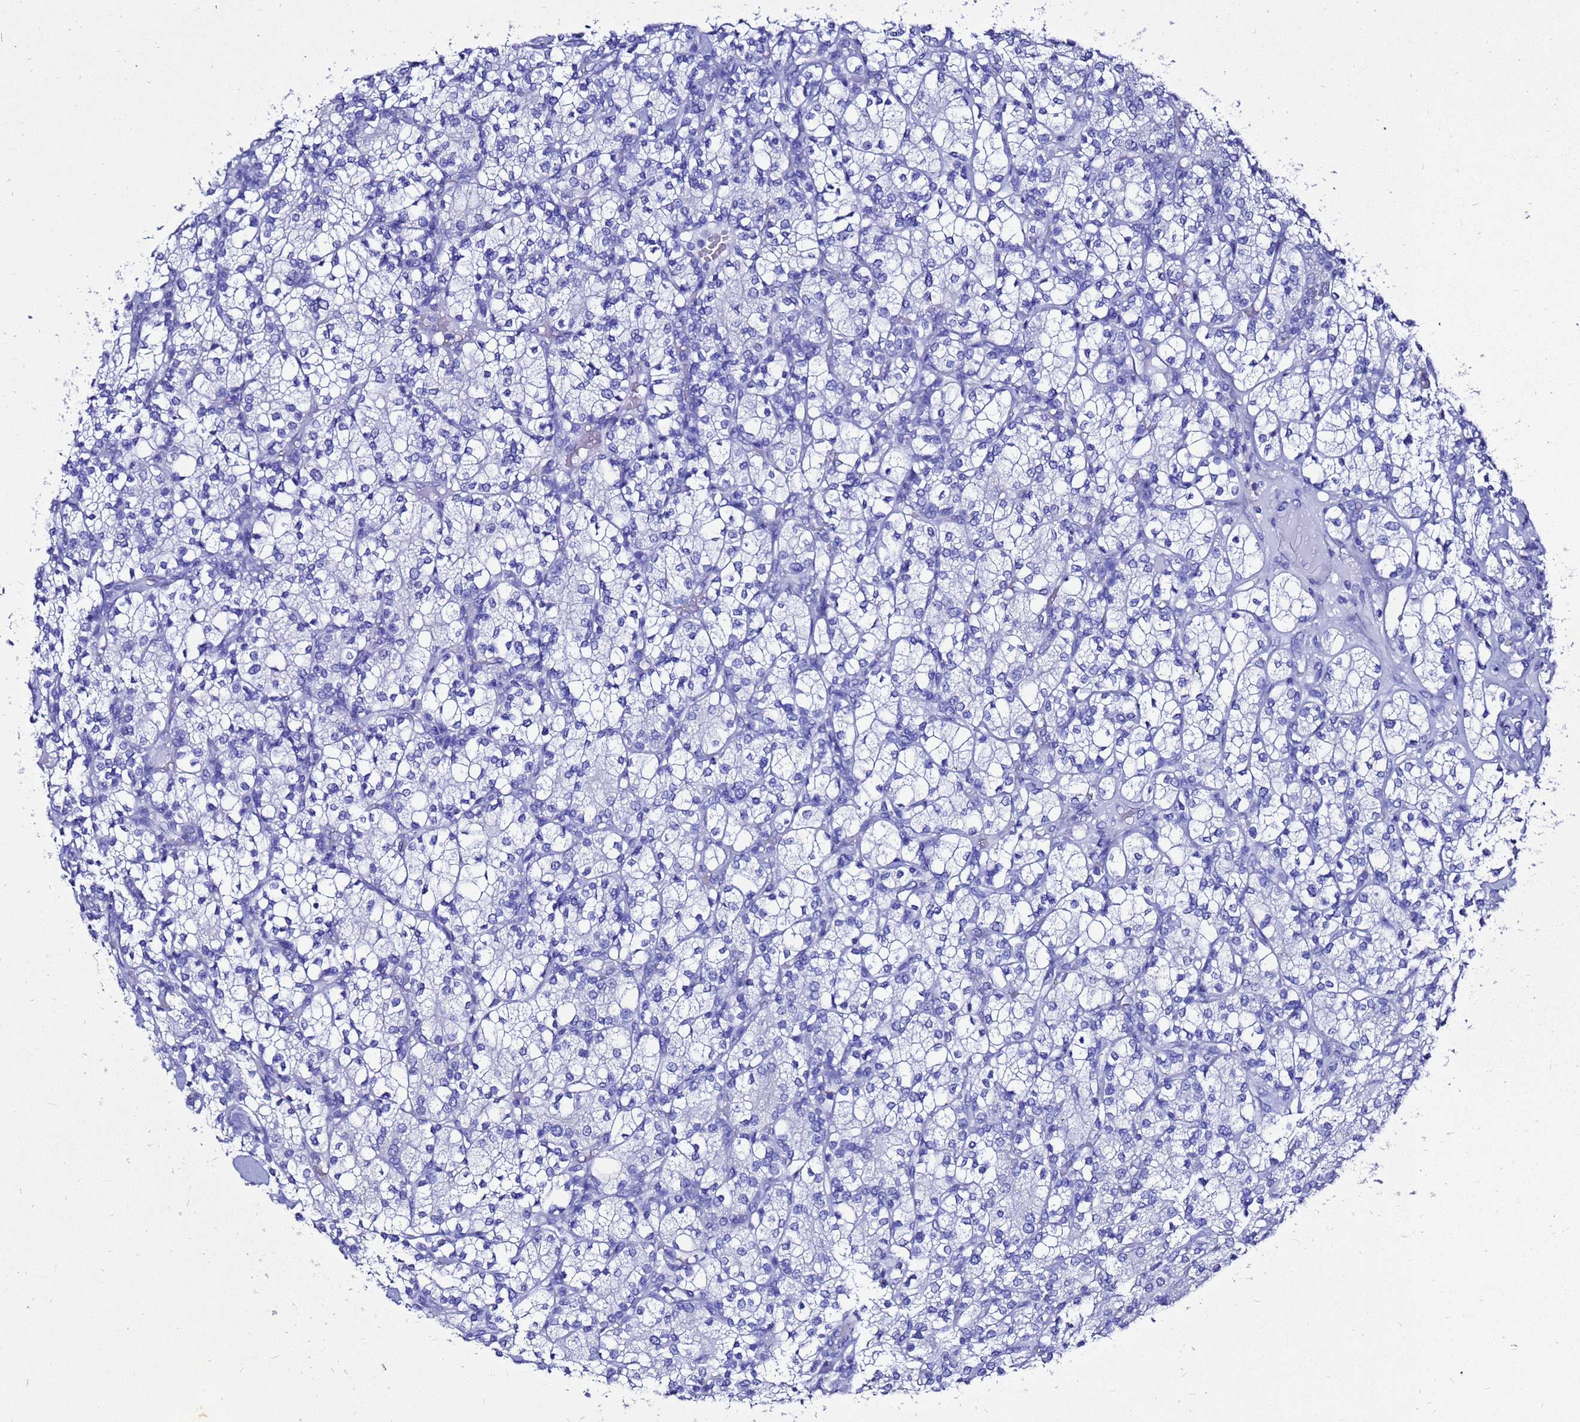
{"staining": {"intensity": "negative", "quantity": "none", "location": "none"}, "tissue": "renal cancer", "cell_type": "Tumor cells", "image_type": "cancer", "snomed": [{"axis": "morphology", "description": "Adenocarcinoma, NOS"}, {"axis": "topography", "description": "Kidney"}], "caption": "Tumor cells show no significant positivity in adenocarcinoma (renal). (DAB IHC with hematoxylin counter stain).", "gene": "LIPF", "patient": {"sex": "male", "age": 77}}